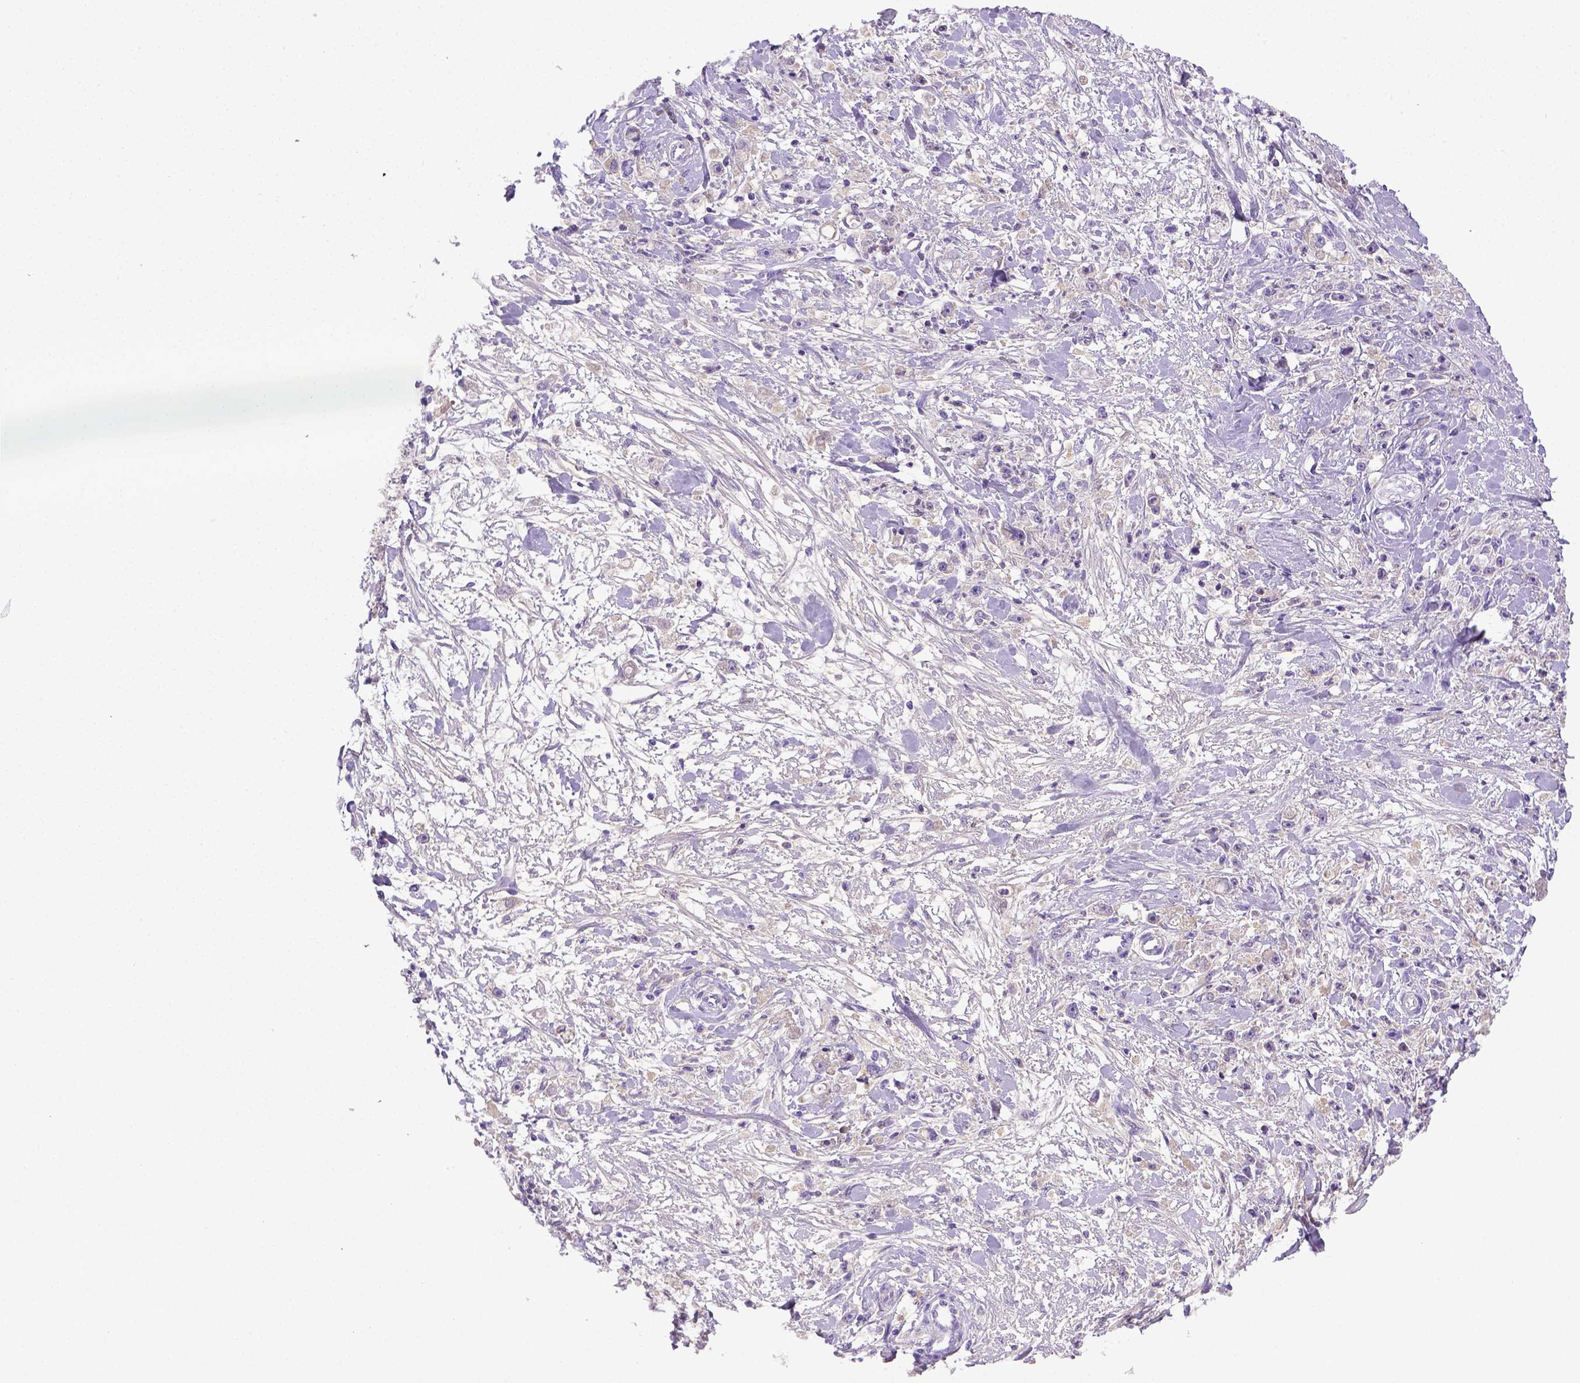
{"staining": {"intensity": "negative", "quantity": "none", "location": "none"}, "tissue": "stomach cancer", "cell_type": "Tumor cells", "image_type": "cancer", "snomed": [{"axis": "morphology", "description": "Adenocarcinoma, NOS"}, {"axis": "topography", "description": "Stomach"}], "caption": "Immunohistochemistry (IHC) of stomach cancer (adenocarcinoma) displays no staining in tumor cells.", "gene": "ITIH4", "patient": {"sex": "female", "age": 59}}